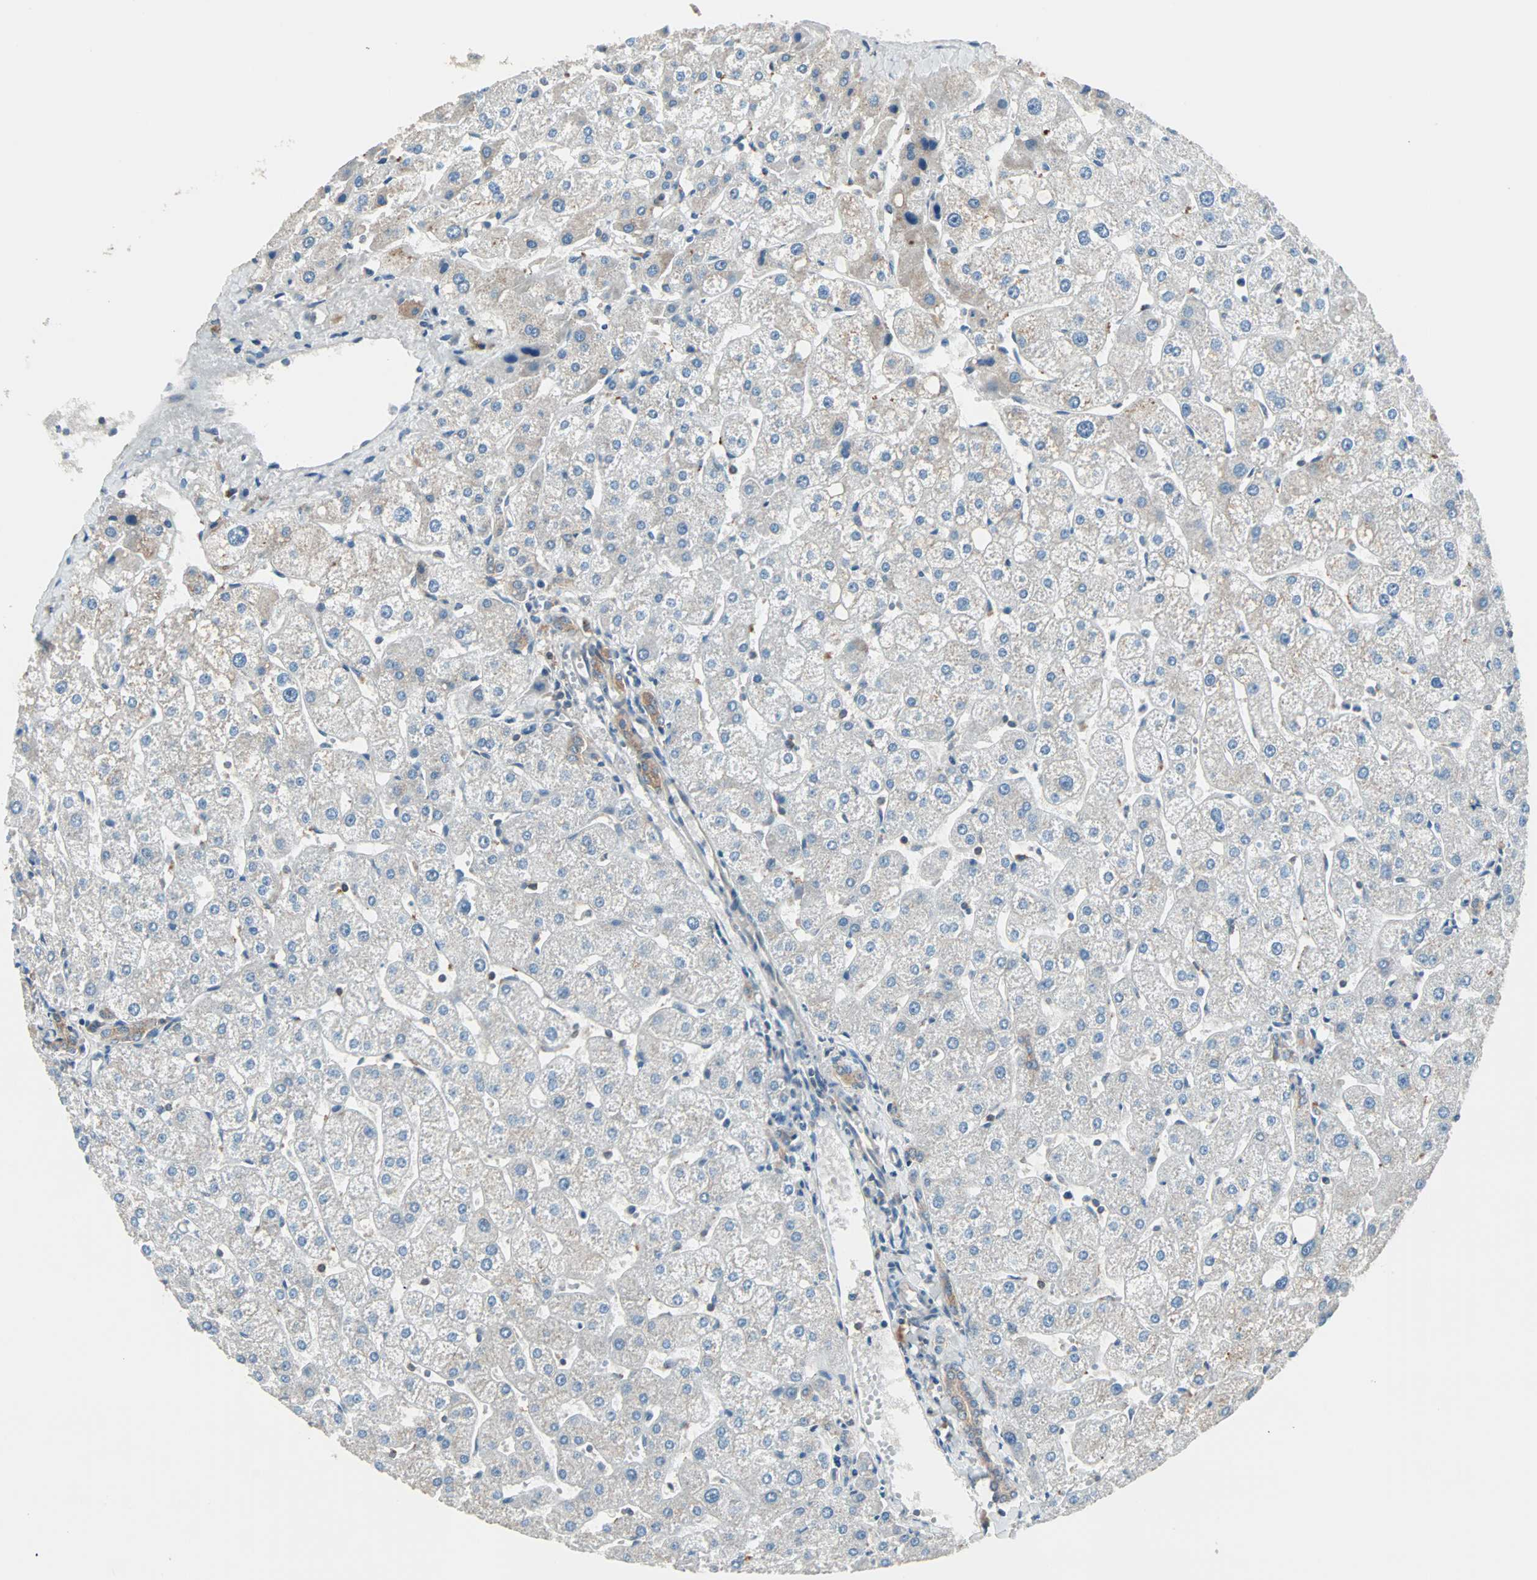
{"staining": {"intensity": "weak", "quantity": ">75%", "location": "cytoplasmic/membranous"}, "tissue": "liver", "cell_type": "Cholangiocytes", "image_type": "normal", "snomed": [{"axis": "morphology", "description": "Normal tissue, NOS"}, {"axis": "topography", "description": "Liver"}], "caption": "Protein staining by immunohistochemistry (IHC) shows weak cytoplasmic/membranous staining in about >75% of cholangiocytes in unremarkable liver.", "gene": "MAP3K21", "patient": {"sex": "male", "age": 67}}